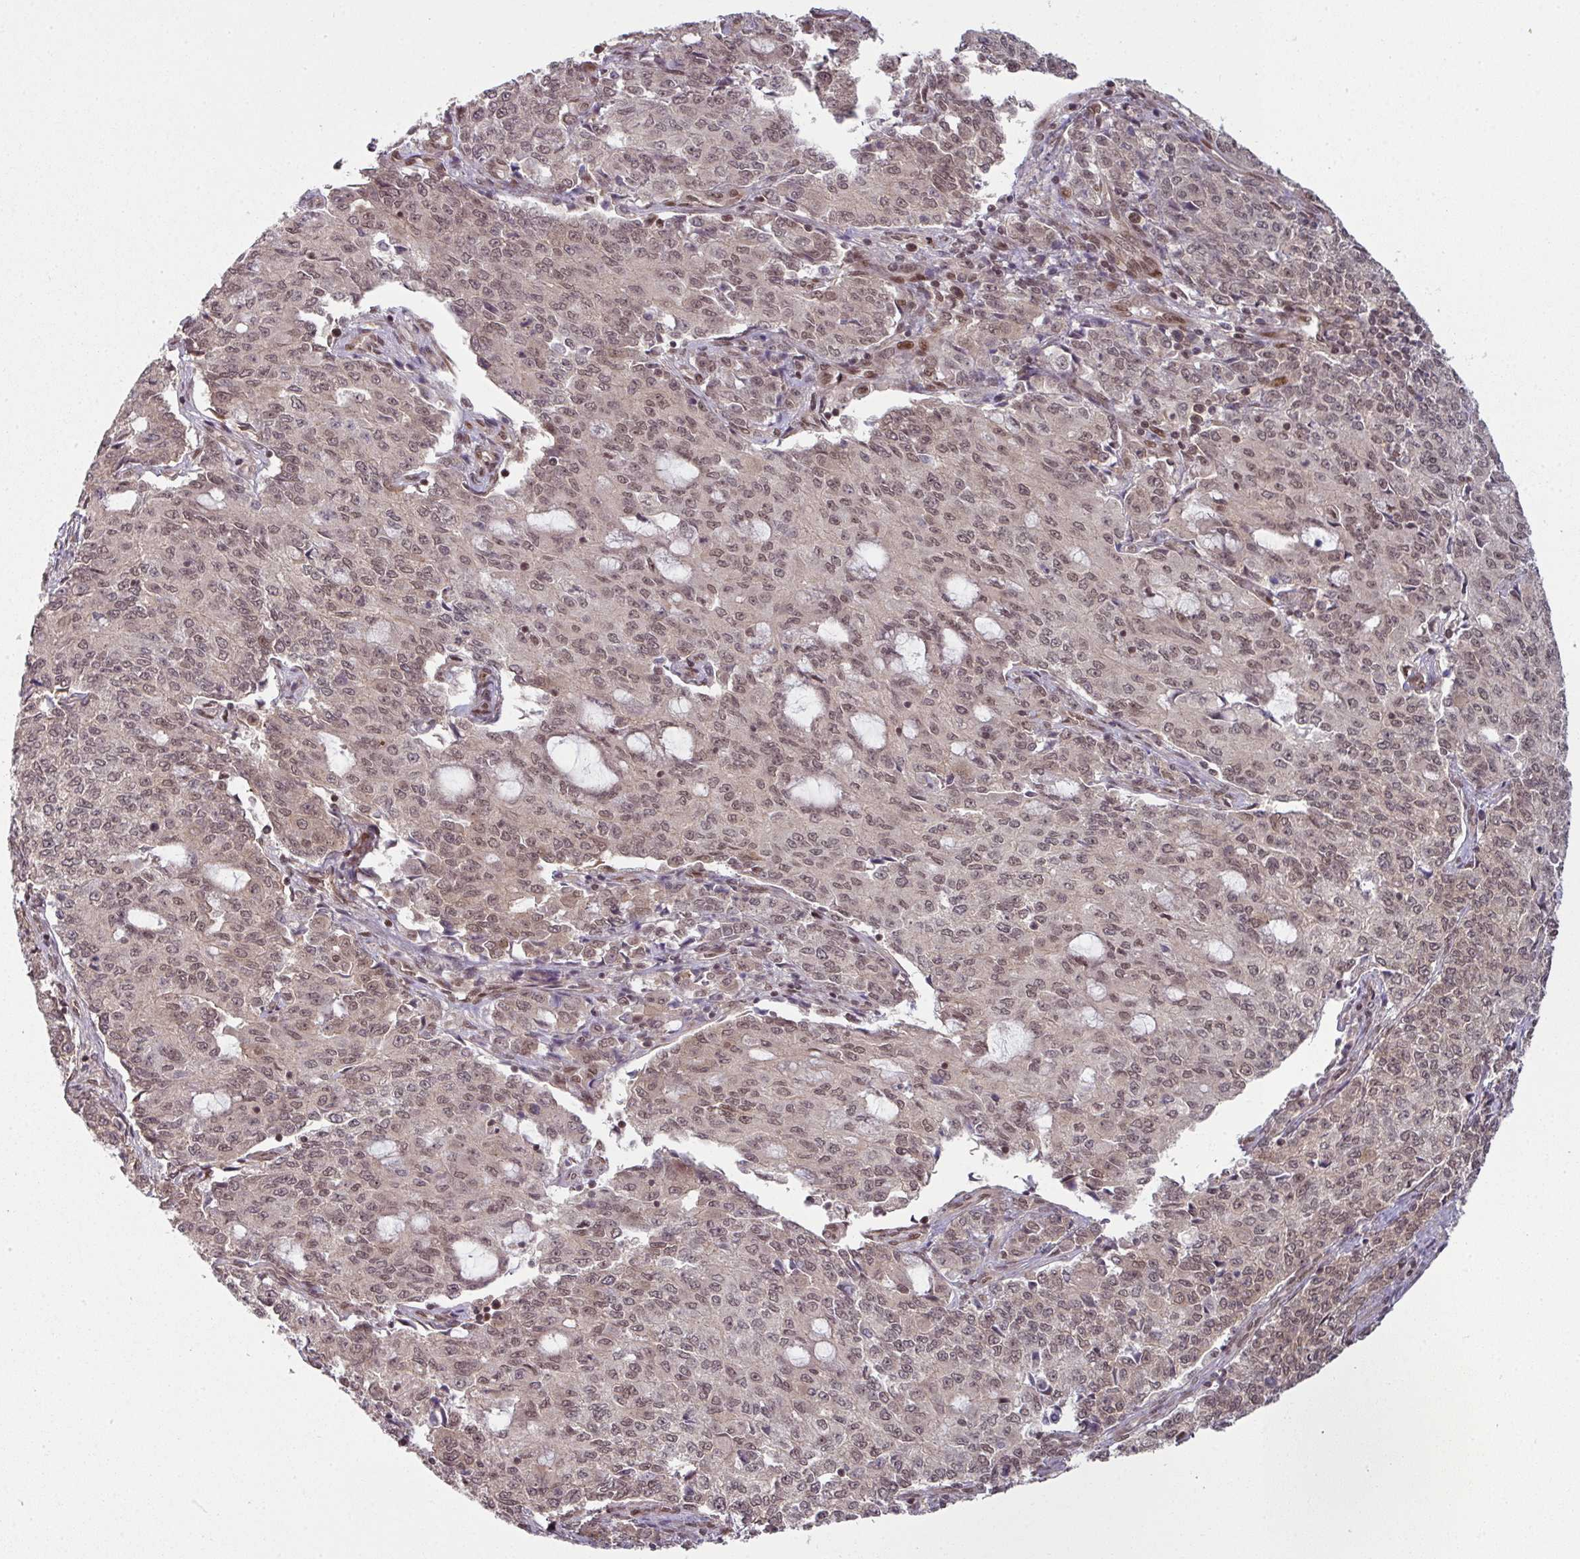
{"staining": {"intensity": "weak", "quantity": "25%-75%", "location": "nuclear"}, "tissue": "endometrial cancer", "cell_type": "Tumor cells", "image_type": "cancer", "snomed": [{"axis": "morphology", "description": "Adenocarcinoma, NOS"}, {"axis": "topography", "description": "Endometrium"}], "caption": "The micrograph demonstrates immunohistochemical staining of endometrial cancer. There is weak nuclear positivity is present in about 25%-75% of tumor cells.", "gene": "SIK3", "patient": {"sex": "female", "age": 50}}